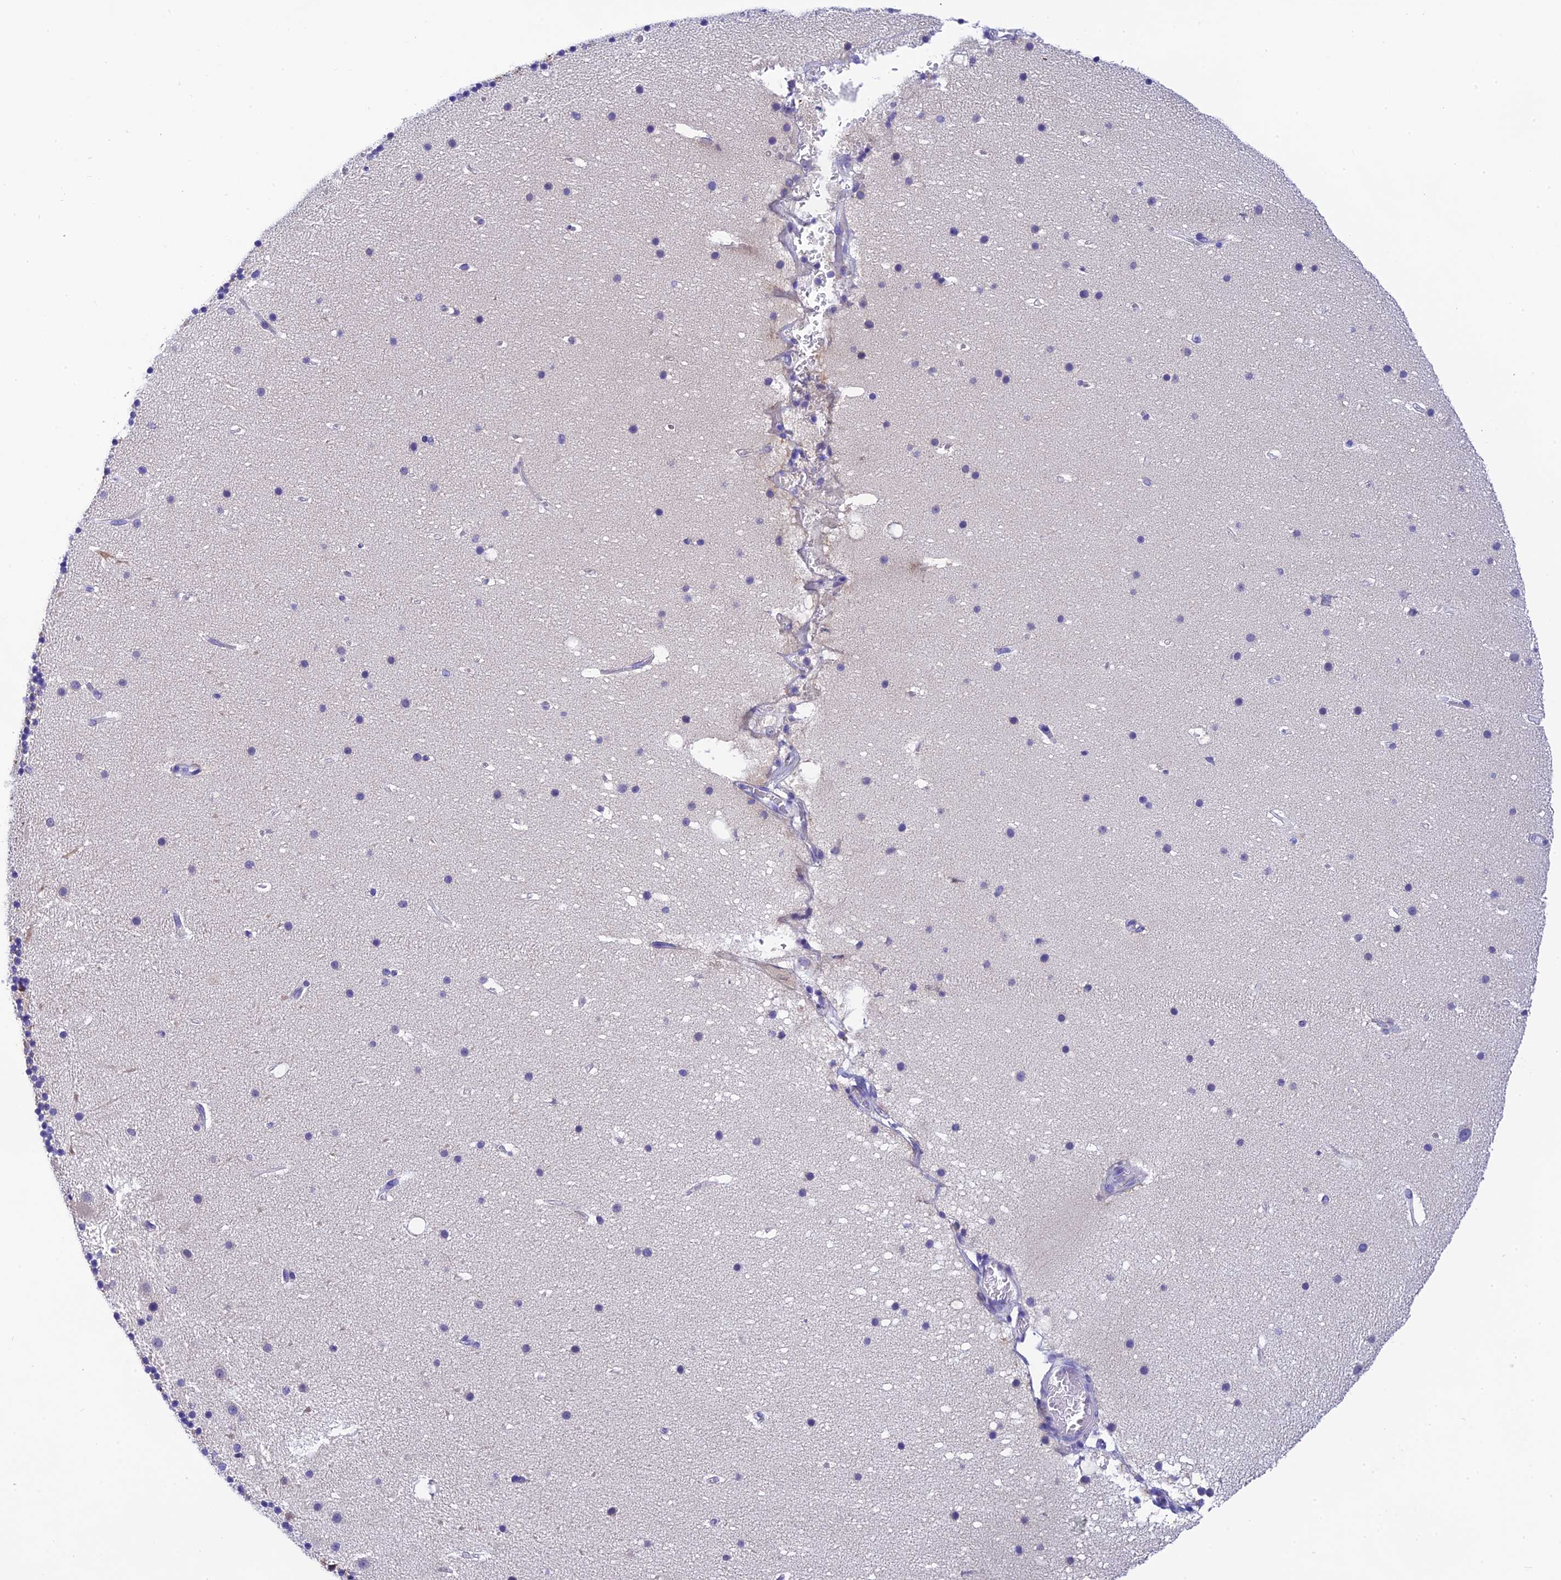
{"staining": {"intensity": "strong", "quantity": "<25%", "location": "cytoplasmic/membranous"}, "tissue": "cerebellum", "cell_type": "Cells in granular layer", "image_type": "normal", "snomed": [{"axis": "morphology", "description": "Normal tissue, NOS"}, {"axis": "topography", "description": "Cerebellum"}], "caption": "DAB (3,3'-diaminobenzidine) immunohistochemical staining of unremarkable human cerebellum displays strong cytoplasmic/membranous protein expression in approximately <25% of cells in granular layer. The protein is stained brown, and the nuclei are stained in blue (DAB IHC with brightfield microscopy, high magnification).", "gene": "KDELR3", "patient": {"sex": "male", "age": 57}}